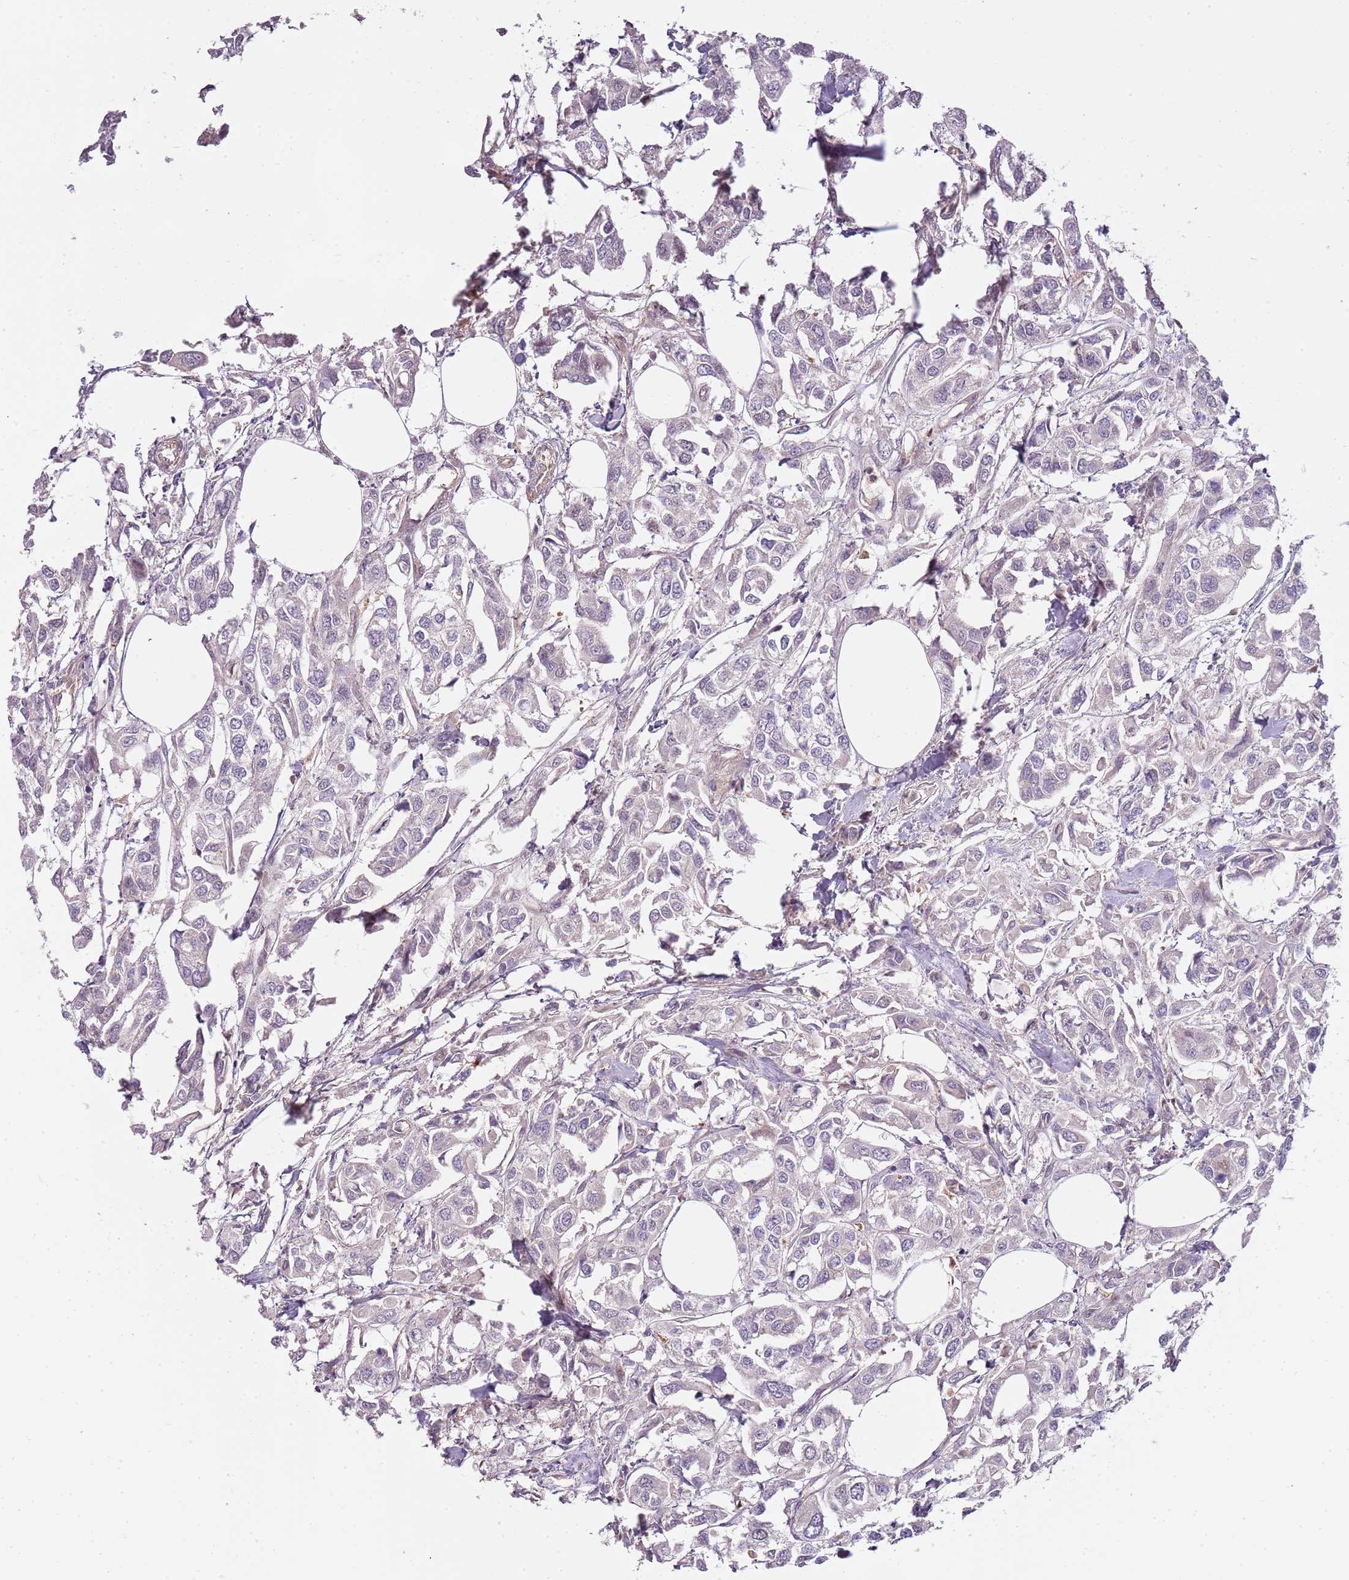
{"staining": {"intensity": "negative", "quantity": "none", "location": "none"}, "tissue": "urothelial cancer", "cell_type": "Tumor cells", "image_type": "cancer", "snomed": [{"axis": "morphology", "description": "Urothelial carcinoma, High grade"}, {"axis": "topography", "description": "Urinary bladder"}], "caption": "Immunohistochemistry (IHC) of urothelial carcinoma (high-grade) exhibits no positivity in tumor cells.", "gene": "GSTO2", "patient": {"sex": "male", "age": 67}}